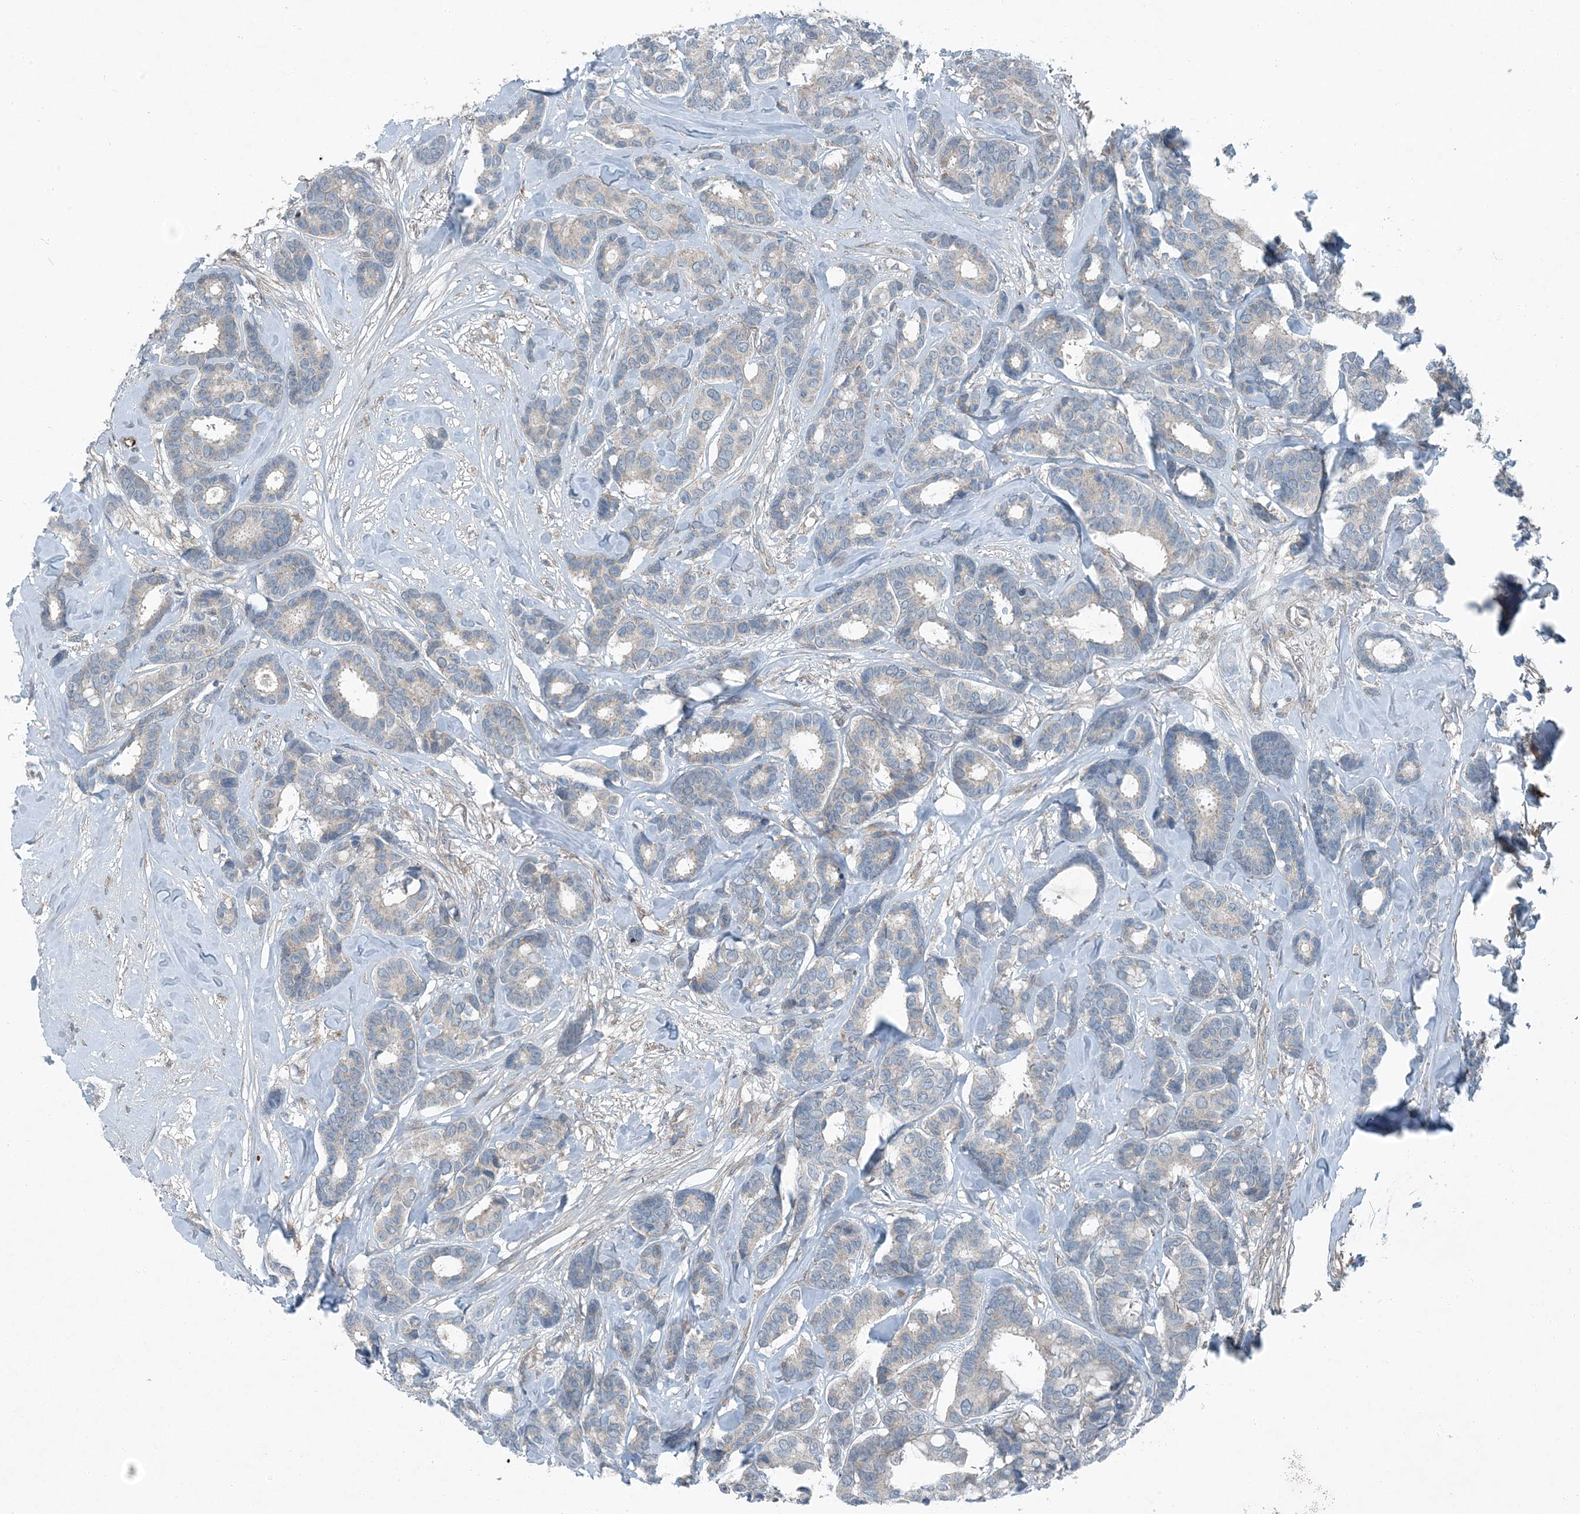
{"staining": {"intensity": "negative", "quantity": "none", "location": "none"}, "tissue": "breast cancer", "cell_type": "Tumor cells", "image_type": "cancer", "snomed": [{"axis": "morphology", "description": "Duct carcinoma"}, {"axis": "topography", "description": "Breast"}], "caption": "This micrograph is of breast cancer (infiltrating ductal carcinoma) stained with immunohistochemistry (IHC) to label a protein in brown with the nuclei are counter-stained blue. There is no staining in tumor cells. (Brightfield microscopy of DAB (3,3'-diaminobenzidine) immunohistochemistry at high magnification).", "gene": "APOM", "patient": {"sex": "female", "age": 87}}